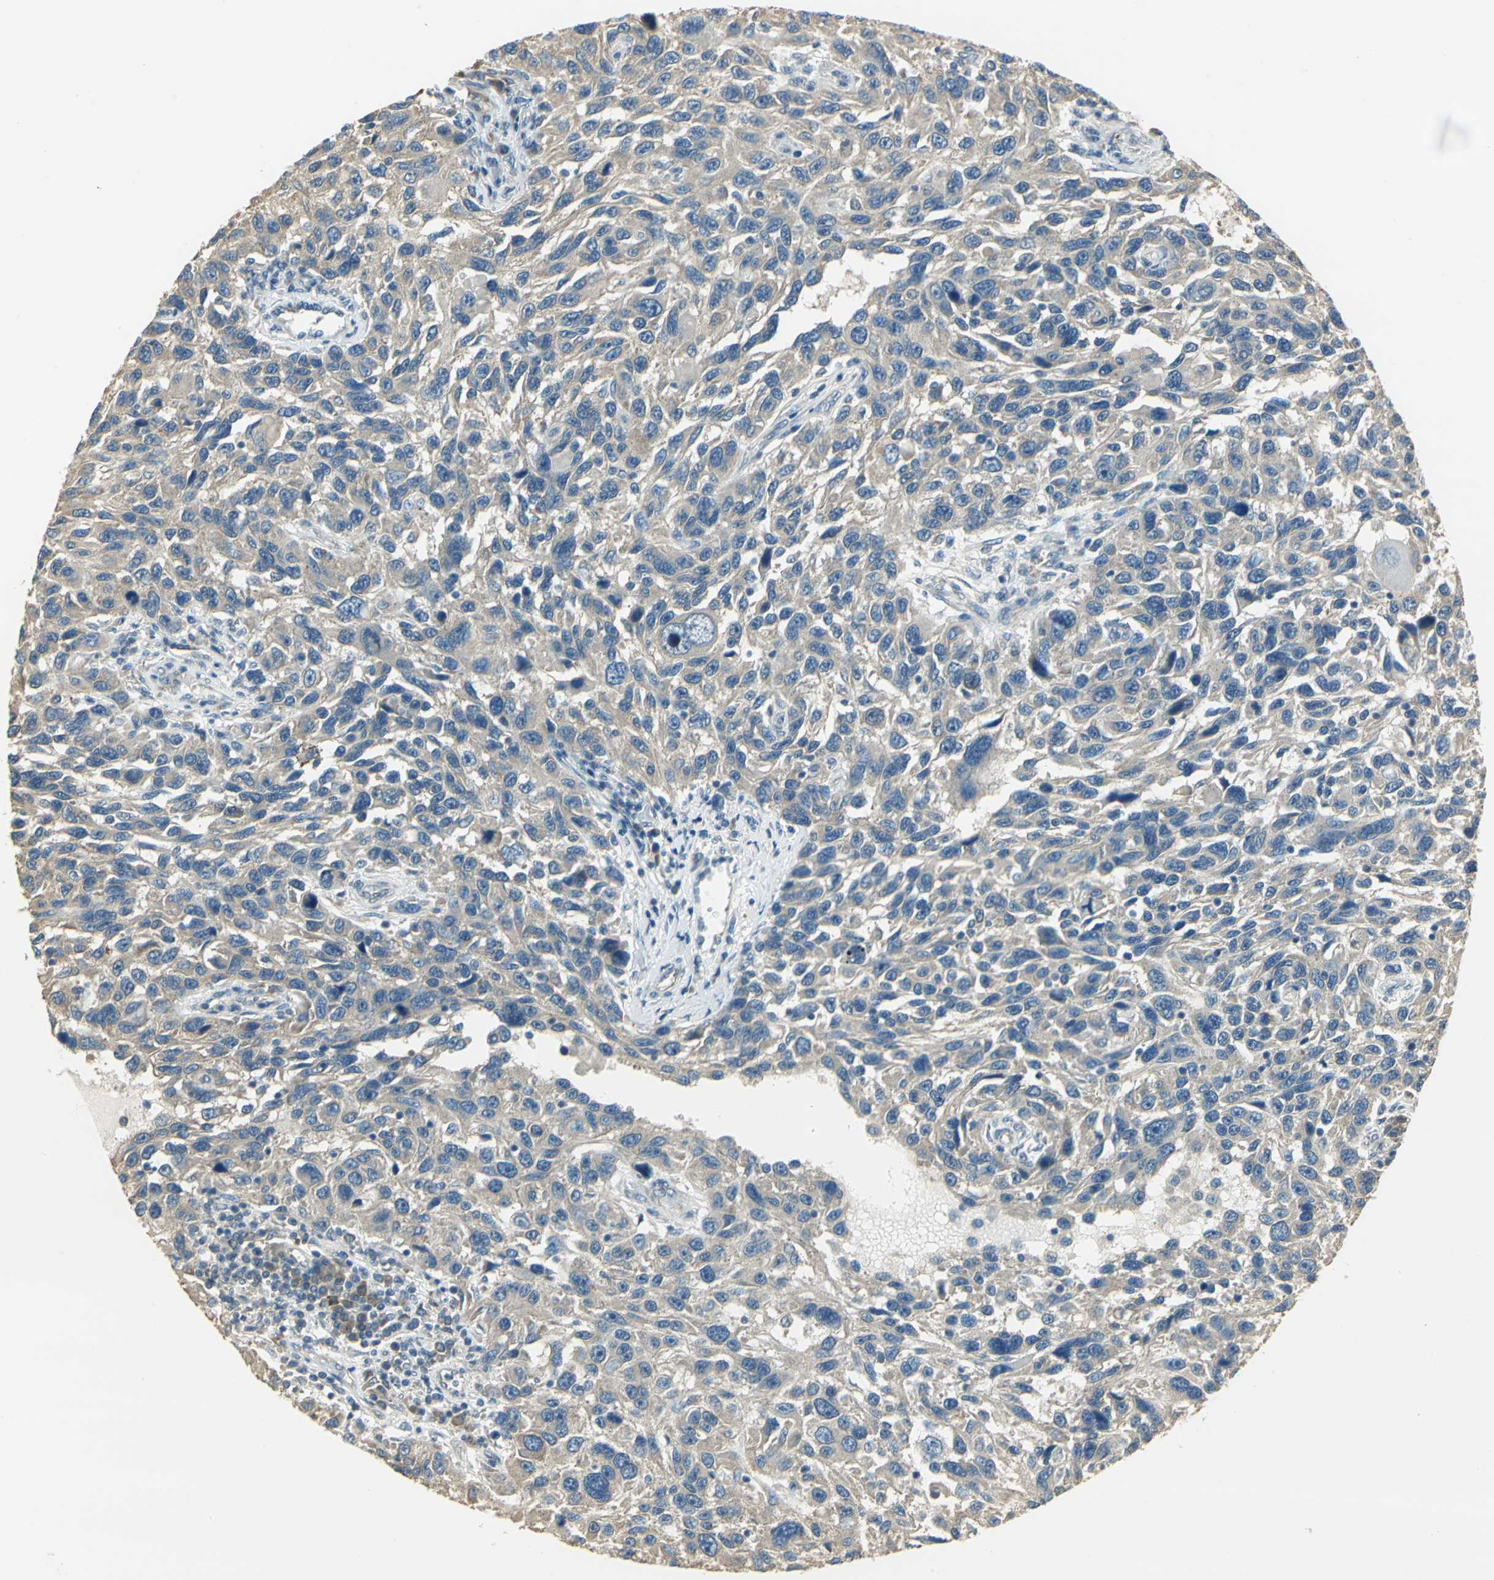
{"staining": {"intensity": "moderate", "quantity": "<25%", "location": "cytoplasmic/membranous"}, "tissue": "melanoma", "cell_type": "Tumor cells", "image_type": "cancer", "snomed": [{"axis": "morphology", "description": "Malignant melanoma, NOS"}, {"axis": "topography", "description": "Skin"}], "caption": "Protein staining displays moderate cytoplasmic/membranous positivity in approximately <25% of tumor cells in melanoma.", "gene": "SHC2", "patient": {"sex": "male", "age": 53}}